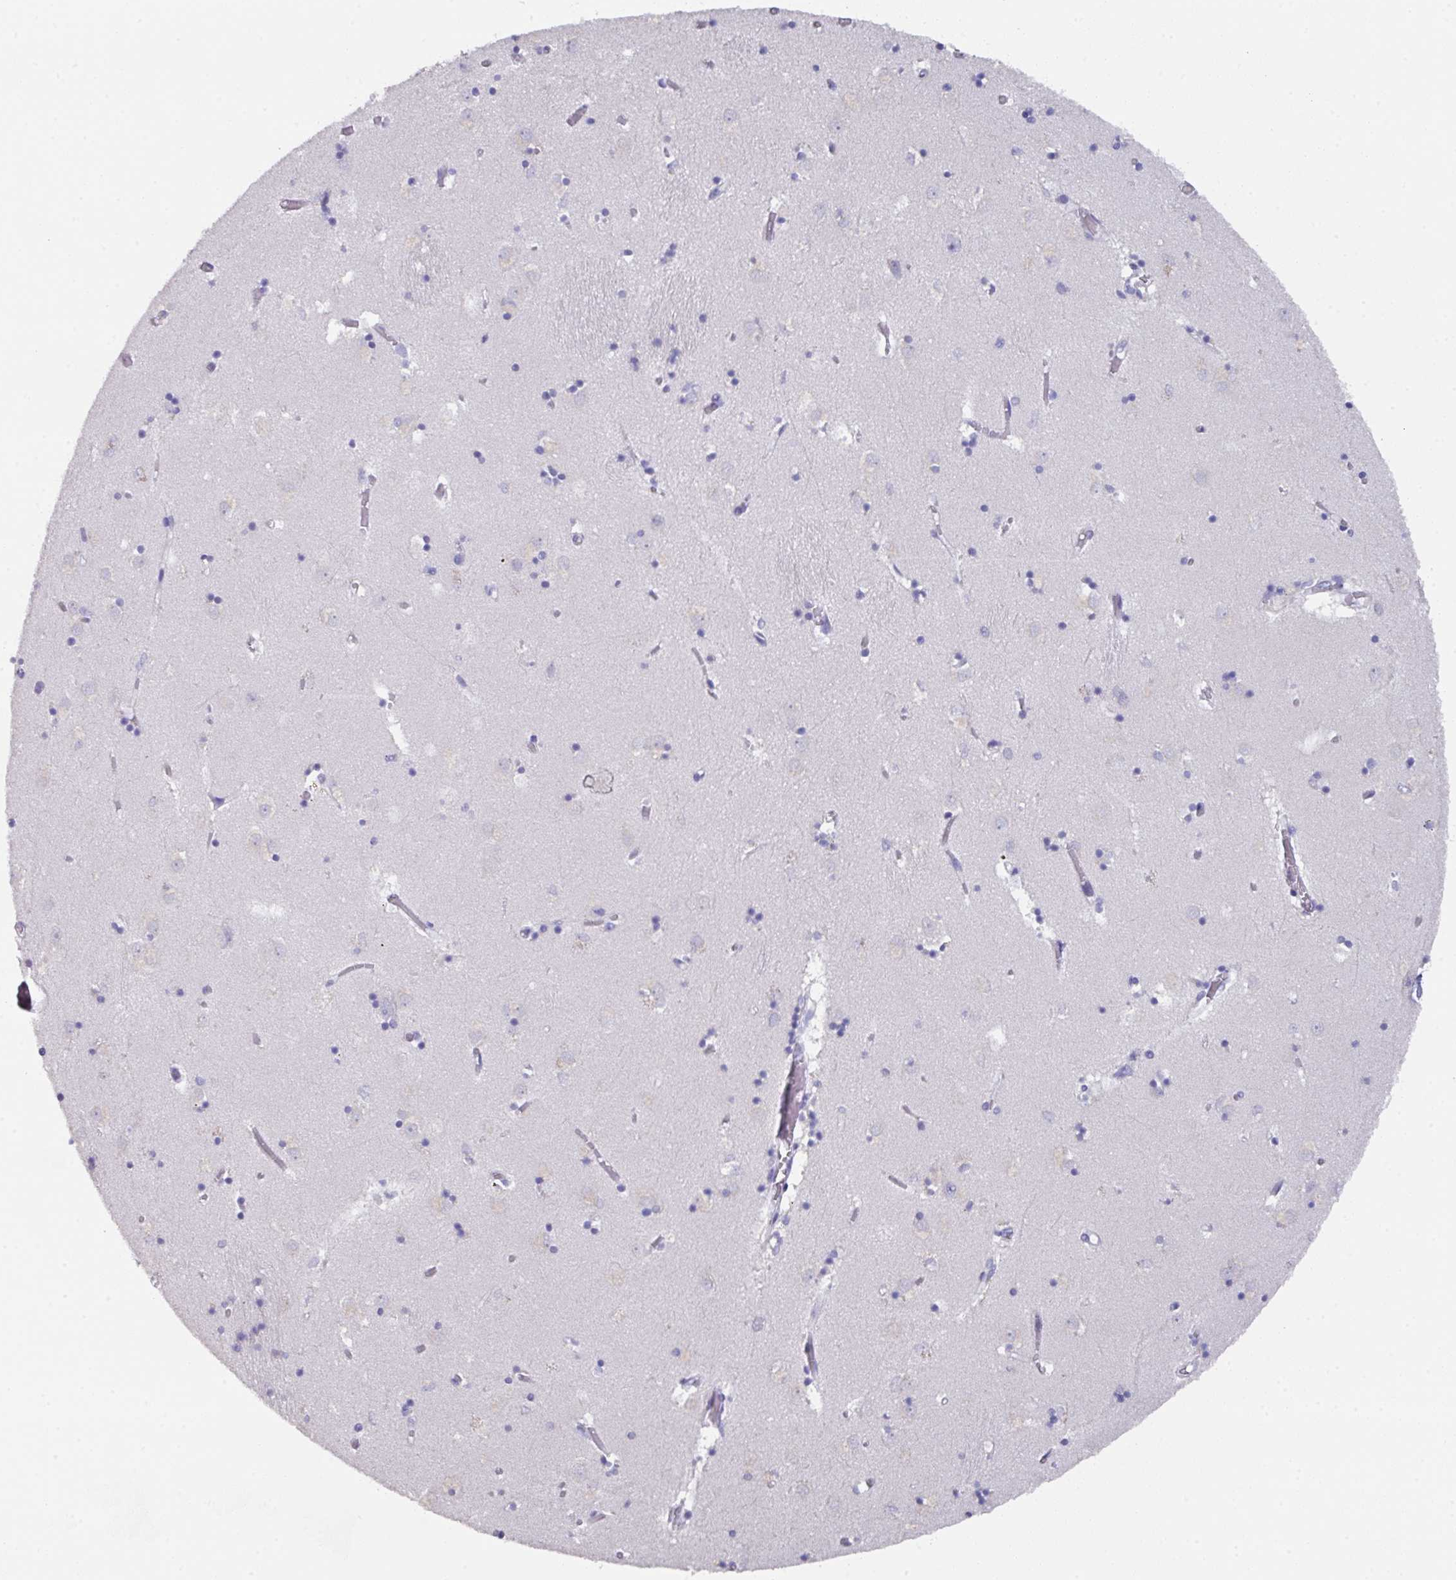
{"staining": {"intensity": "negative", "quantity": "none", "location": "none"}, "tissue": "caudate", "cell_type": "Glial cells", "image_type": "normal", "snomed": [{"axis": "morphology", "description": "Normal tissue, NOS"}, {"axis": "topography", "description": "Lateral ventricle wall"}], "caption": "The immunohistochemistry photomicrograph has no significant staining in glial cells of caudate.", "gene": "DAZ1", "patient": {"sex": "male", "age": 70}}